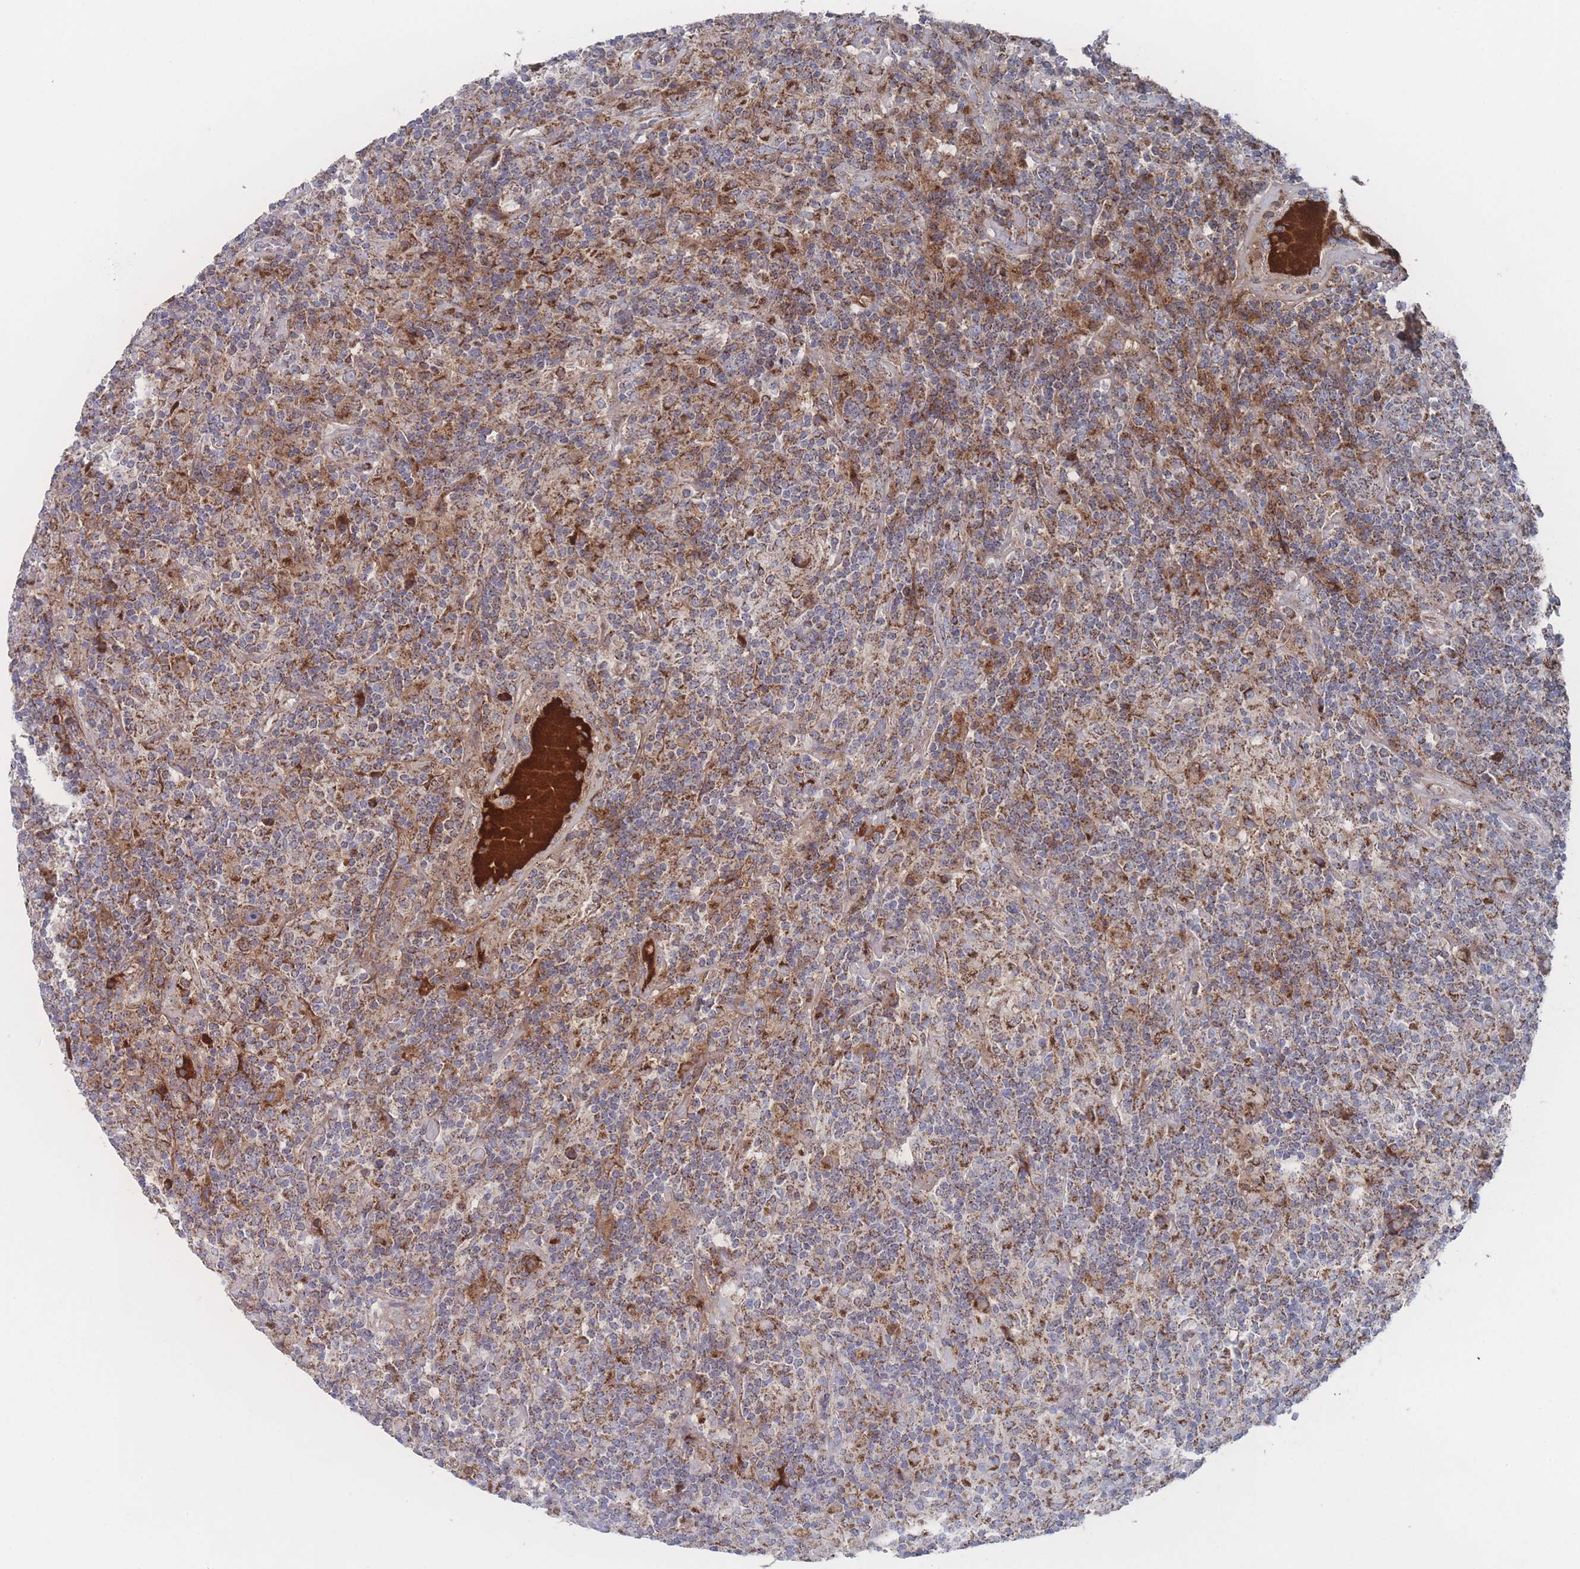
{"staining": {"intensity": "moderate", "quantity": ">75%", "location": "cytoplasmic/membranous"}, "tissue": "lymphoma", "cell_type": "Tumor cells", "image_type": "cancer", "snomed": [{"axis": "morphology", "description": "Hodgkin's disease, NOS"}, {"axis": "topography", "description": "Lymph node"}], "caption": "There is medium levels of moderate cytoplasmic/membranous staining in tumor cells of Hodgkin's disease, as demonstrated by immunohistochemical staining (brown color).", "gene": "PEX14", "patient": {"sex": "male", "age": 70}}